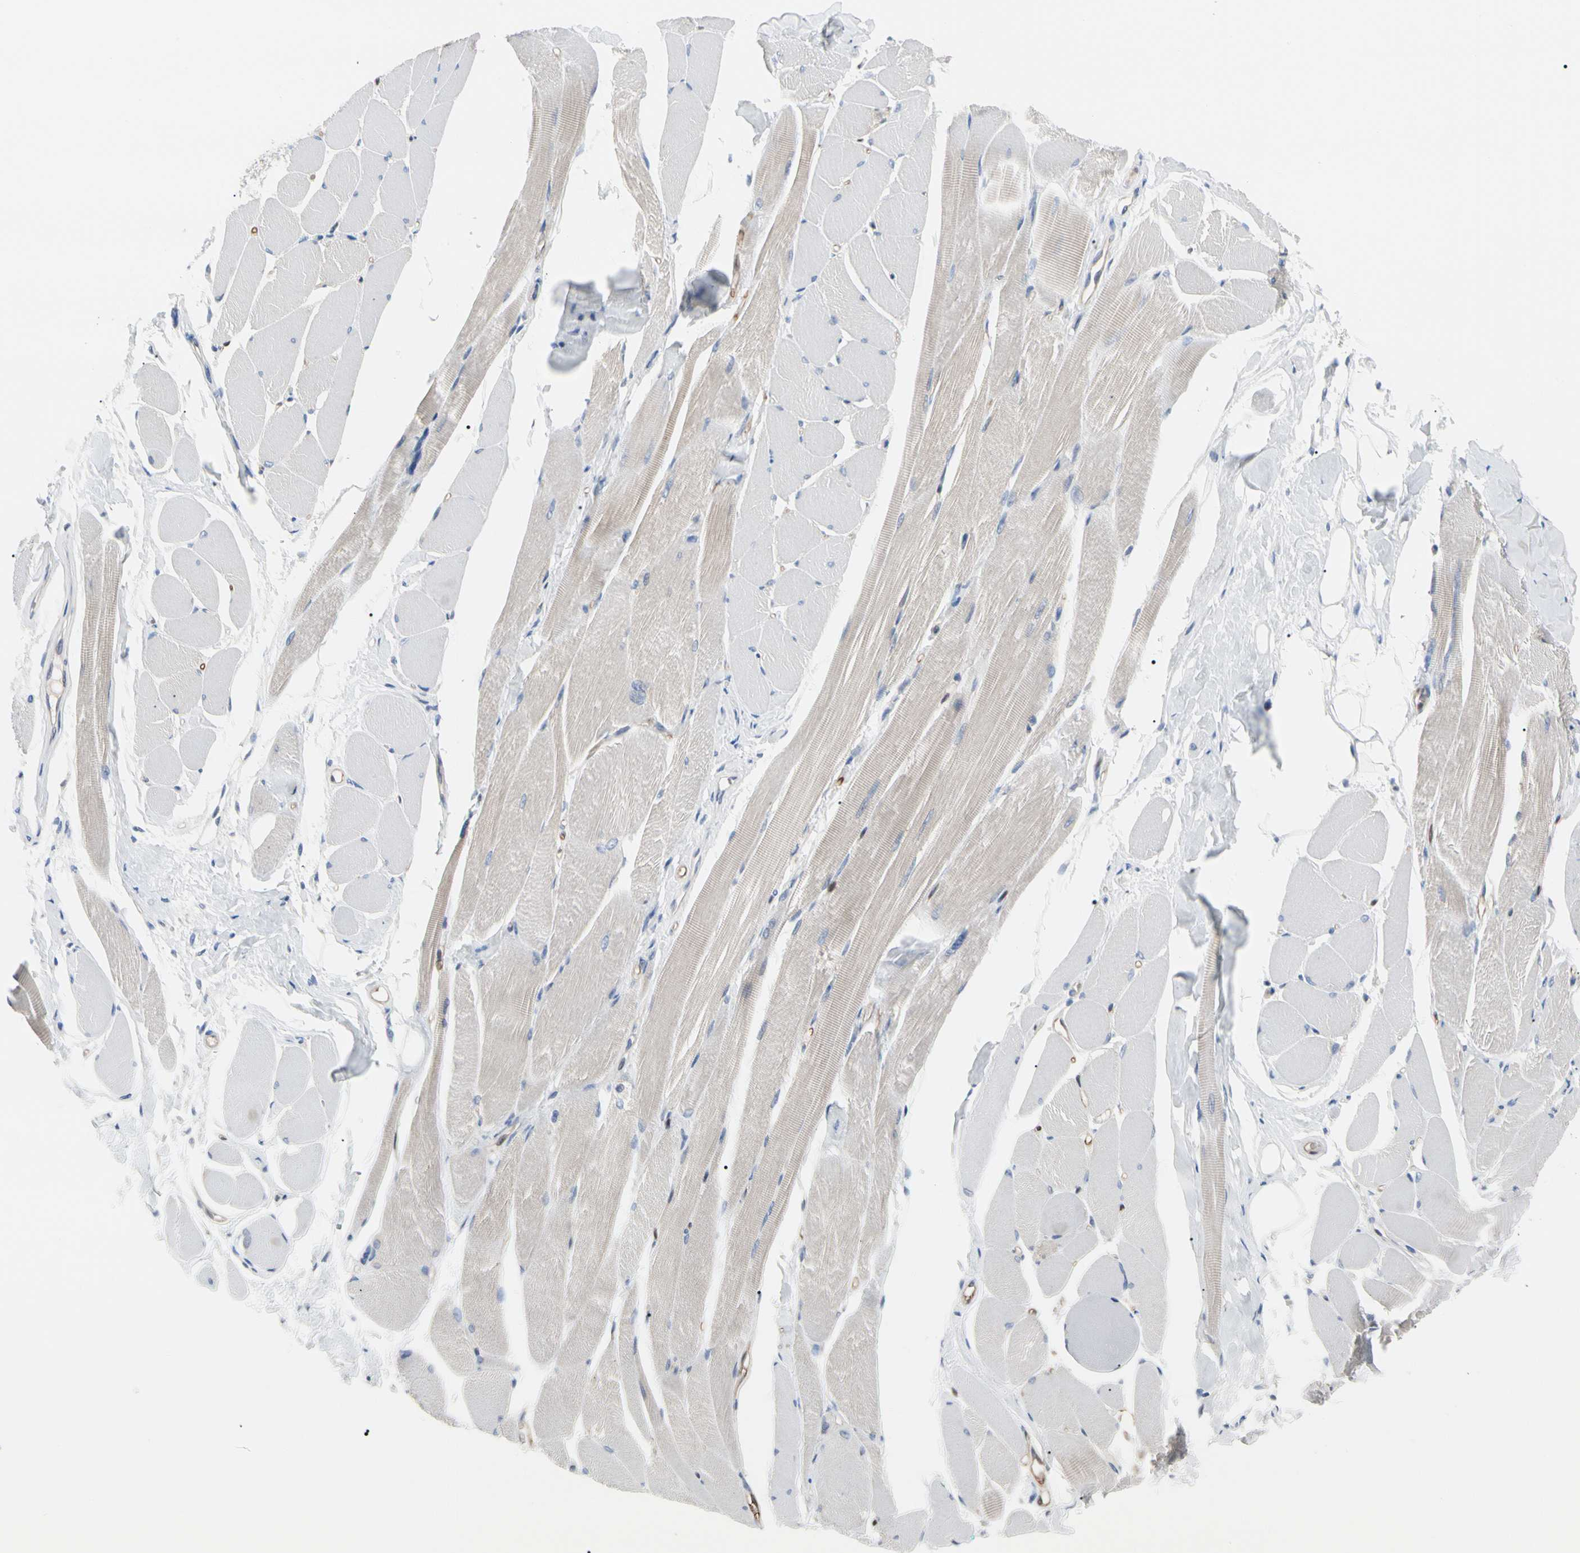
{"staining": {"intensity": "weak", "quantity": "25%-75%", "location": "cytoplasmic/membranous"}, "tissue": "skeletal muscle", "cell_type": "Myocytes", "image_type": "normal", "snomed": [{"axis": "morphology", "description": "Normal tissue, NOS"}, {"axis": "topography", "description": "Skeletal muscle"}, {"axis": "topography", "description": "Peripheral nerve tissue"}], "caption": "A brown stain shows weak cytoplasmic/membranous positivity of a protein in myocytes of benign skeletal muscle.", "gene": "MCL1", "patient": {"sex": "female", "age": 84}}